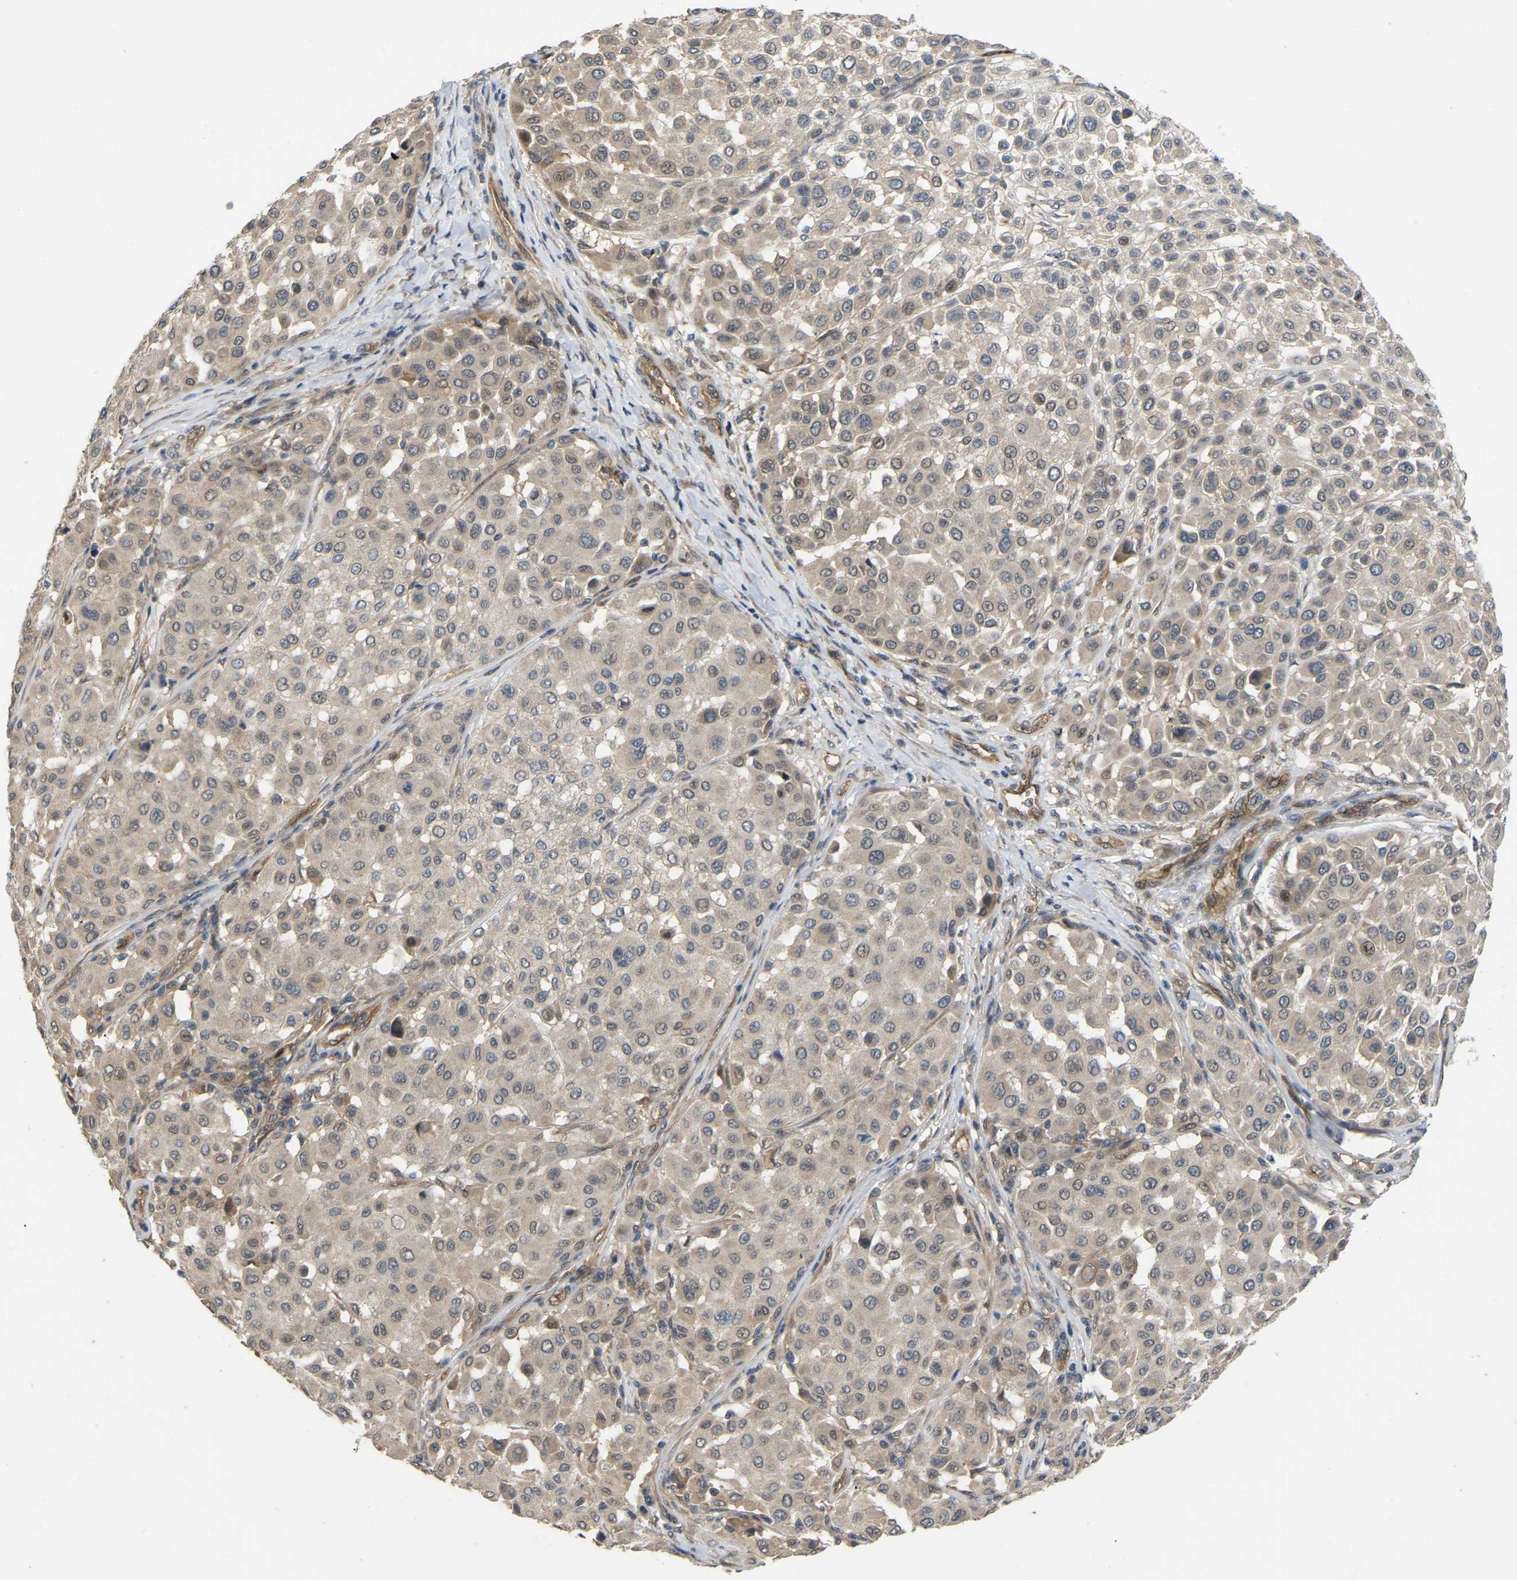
{"staining": {"intensity": "negative", "quantity": "none", "location": "none"}, "tissue": "melanoma", "cell_type": "Tumor cells", "image_type": "cancer", "snomed": [{"axis": "morphology", "description": "Malignant melanoma, Metastatic site"}, {"axis": "topography", "description": "Soft tissue"}], "caption": "A high-resolution micrograph shows immunohistochemistry (IHC) staining of melanoma, which exhibits no significant positivity in tumor cells.", "gene": "LIMK2", "patient": {"sex": "male", "age": 41}}